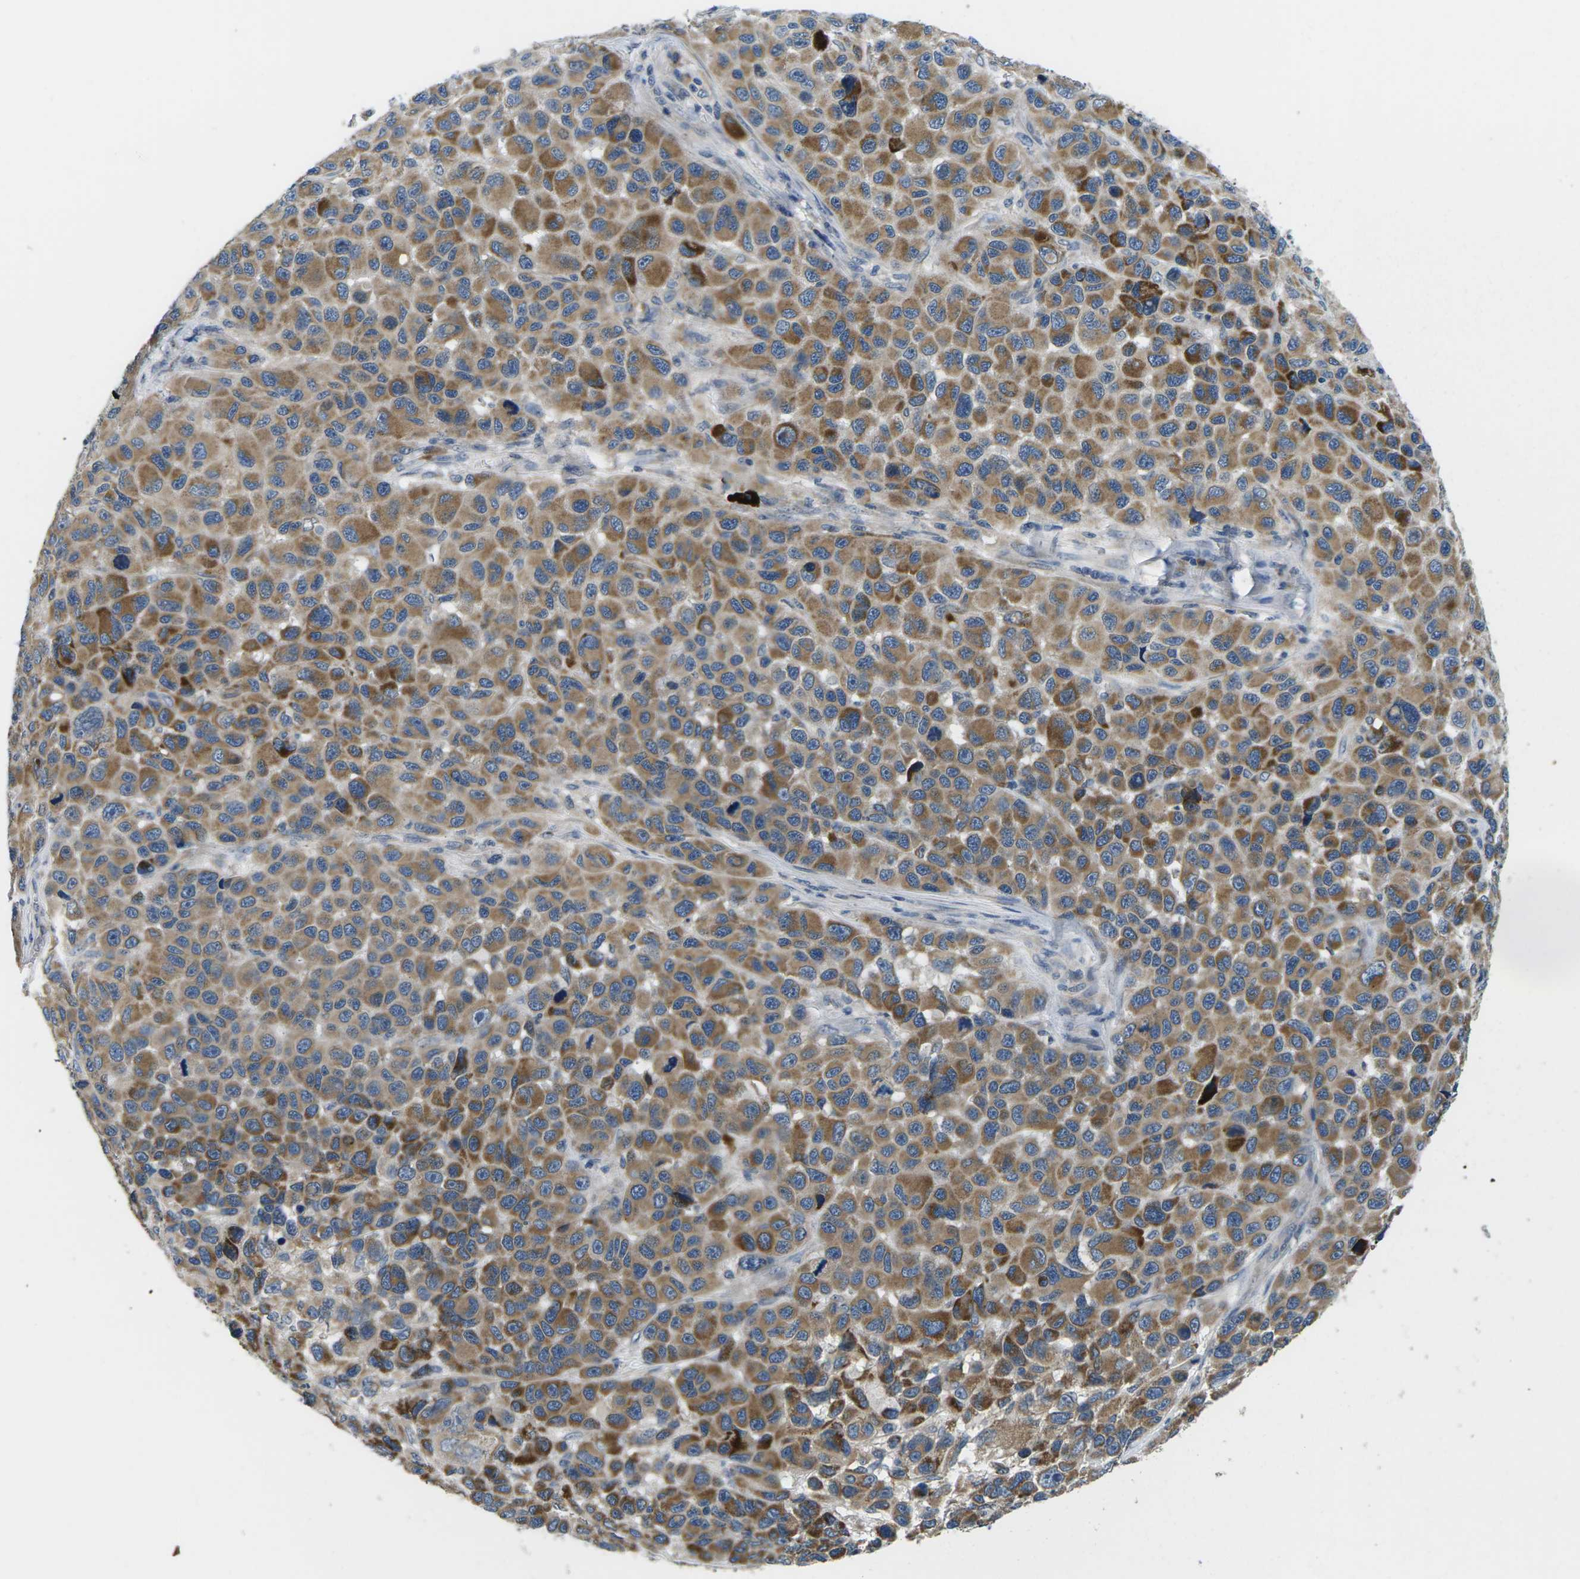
{"staining": {"intensity": "moderate", "quantity": ">75%", "location": "cytoplasmic/membranous"}, "tissue": "melanoma", "cell_type": "Tumor cells", "image_type": "cancer", "snomed": [{"axis": "morphology", "description": "Malignant melanoma, NOS"}, {"axis": "topography", "description": "Skin"}], "caption": "An image of malignant melanoma stained for a protein reveals moderate cytoplasmic/membranous brown staining in tumor cells.", "gene": "ERGIC3", "patient": {"sex": "male", "age": 53}}